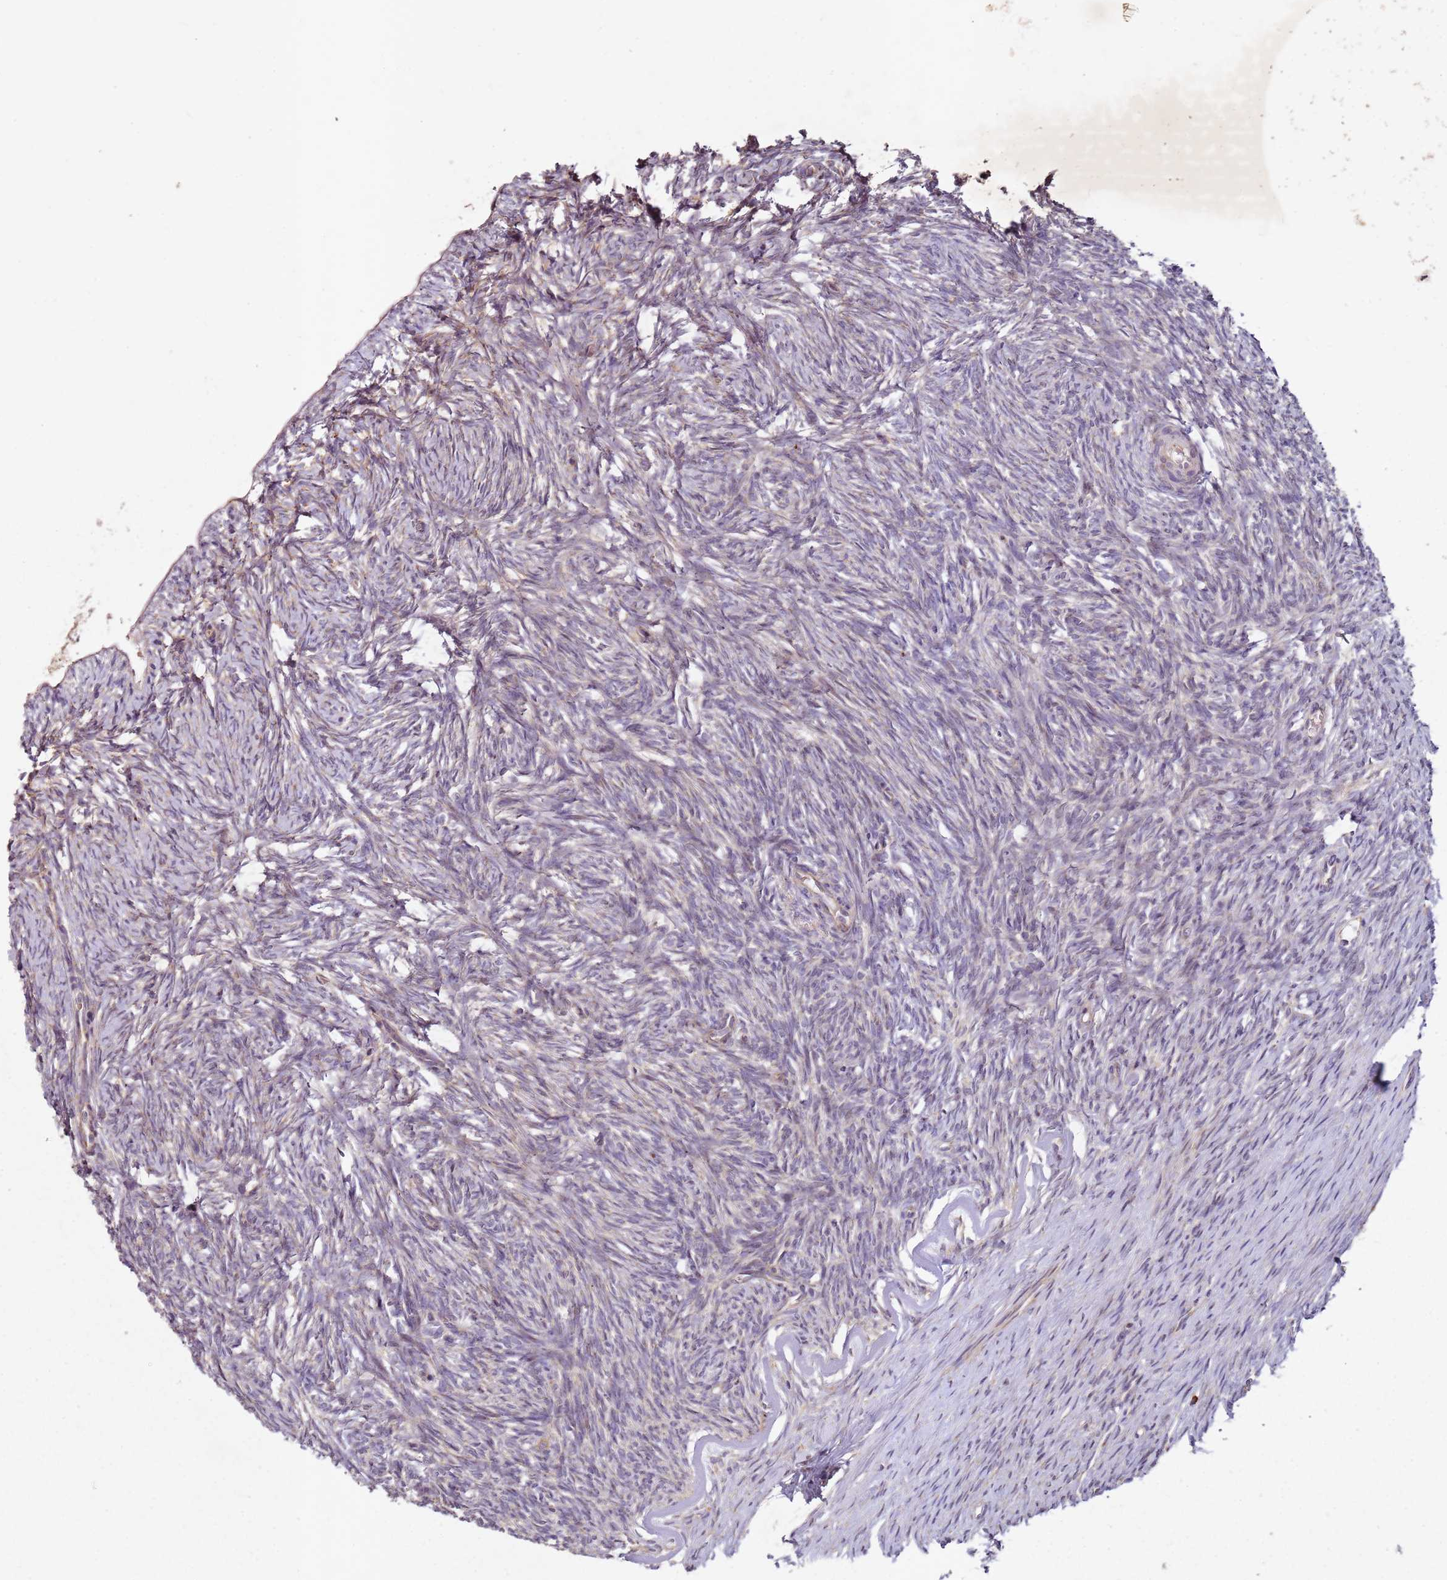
{"staining": {"intensity": "moderate", "quantity": ">75%", "location": "cytoplasmic/membranous"}, "tissue": "ovary", "cell_type": "Follicle cells", "image_type": "normal", "snomed": [{"axis": "morphology", "description": "Normal tissue, NOS"}, {"axis": "topography", "description": "Ovary"}], "caption": "Follicle cells demonstrate moderate cytoplasmic/membranous expression in about >75% of cells in benign ovary.", "gene": "ARFRP1", "patient": {"sex": "female", "age": 51}}